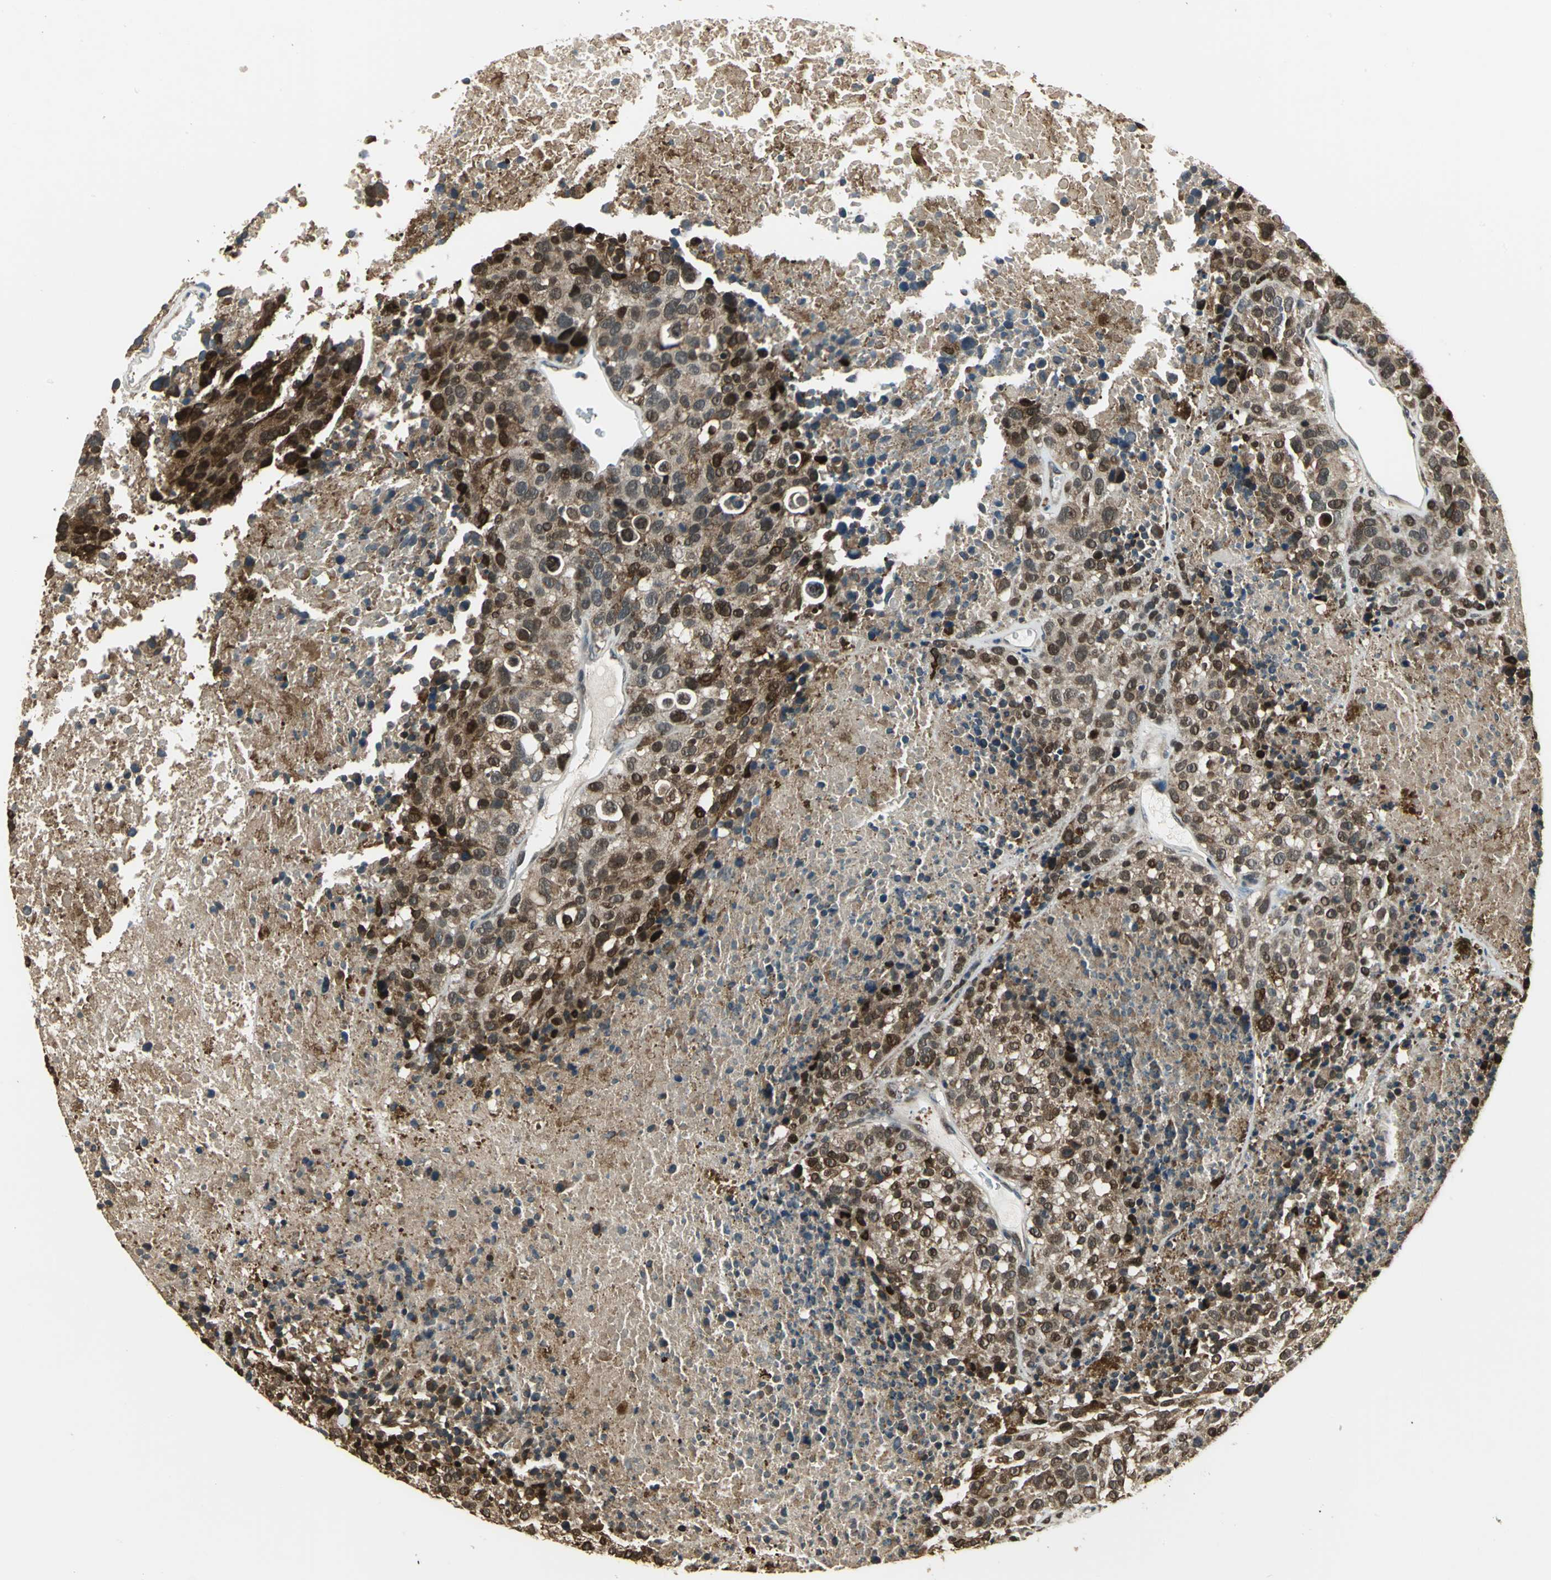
{"staining": {"intensity": "moderate", "quantity": ">75%", "location": "cytoplasmic/membranous,nuclear"}, "tissue": "melanoma", "cell_type": "Tumor cells", "image_type": "cancer", "snomed": [{"axis": "morphology", "description": "Malignant melanoma, Metastatic site"}, {"axis": "topography", "description": "Cerebral cortex"}], "caption": "The immunohistochemical stain labels moderate cytoplasmic/membranous and nuclear staining in tumor cells of melanoma tissue. Using DAB (3,3'-diaminobenzidine) (brown) and hematoxylin (blue) stains, captured at high magnification using brightfield microscopy.", "gene": "MIS18BP1", "patient": {"sex": "female", "age": 52}}